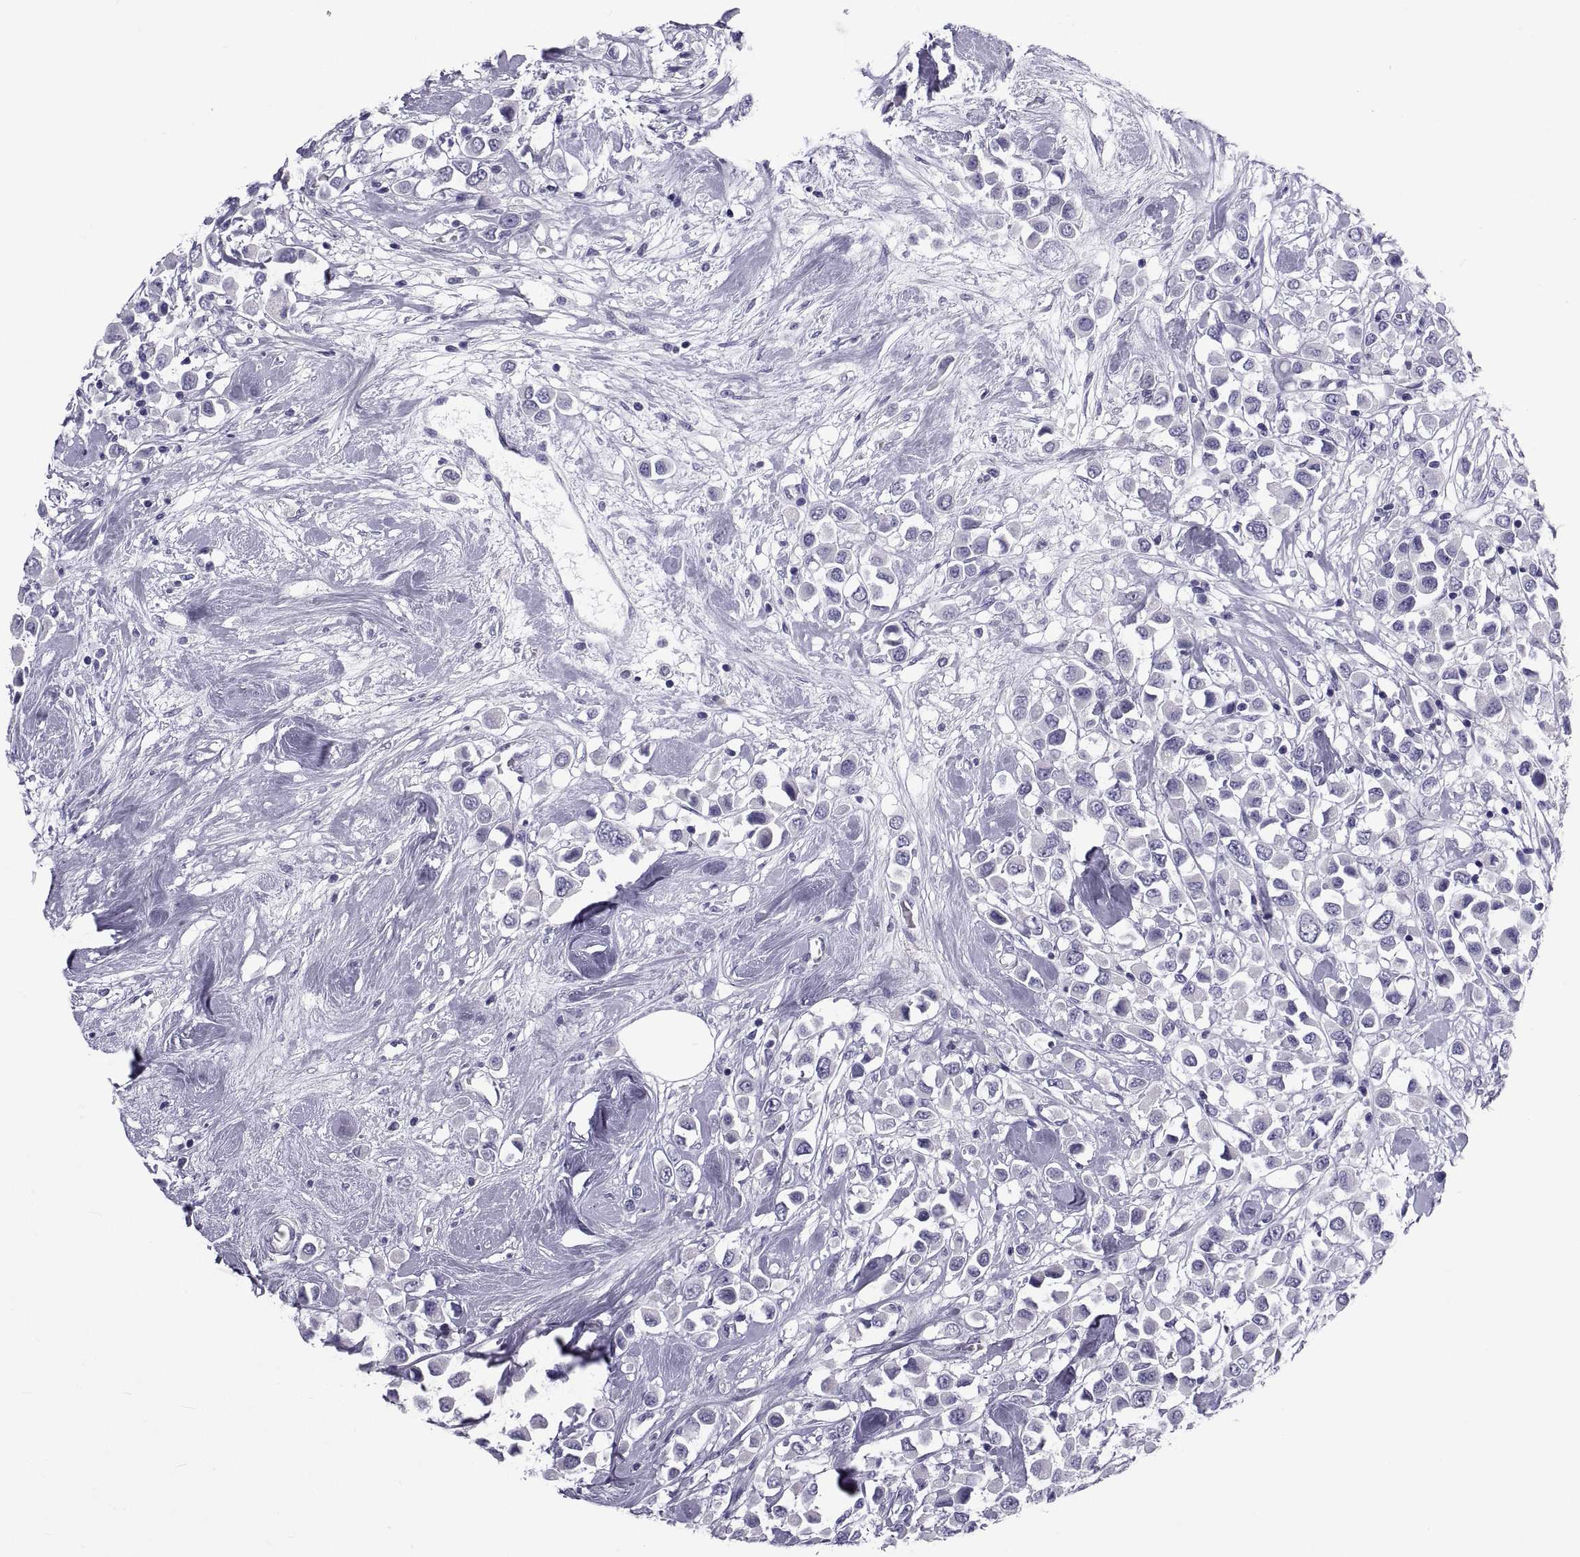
{"staining": {"intensity": "negative", "quantity": "none", "location": "none"}, "tissue": "breast cancer", "cell_type": "Tumor cells", "image_type": "cancer", "snomed": [{"axis": "morphology", "description": "Duct carcinoma"}, {"axis": "topography", "description": "Breast"}], "caption": "Breast cancer (infiltrating ductal carcinoma) was stained to show a protein in brown. There is no significant staining in tumor cells.", "gene": "NPTX2", "patient": {"sex": "female", "age": 61}}